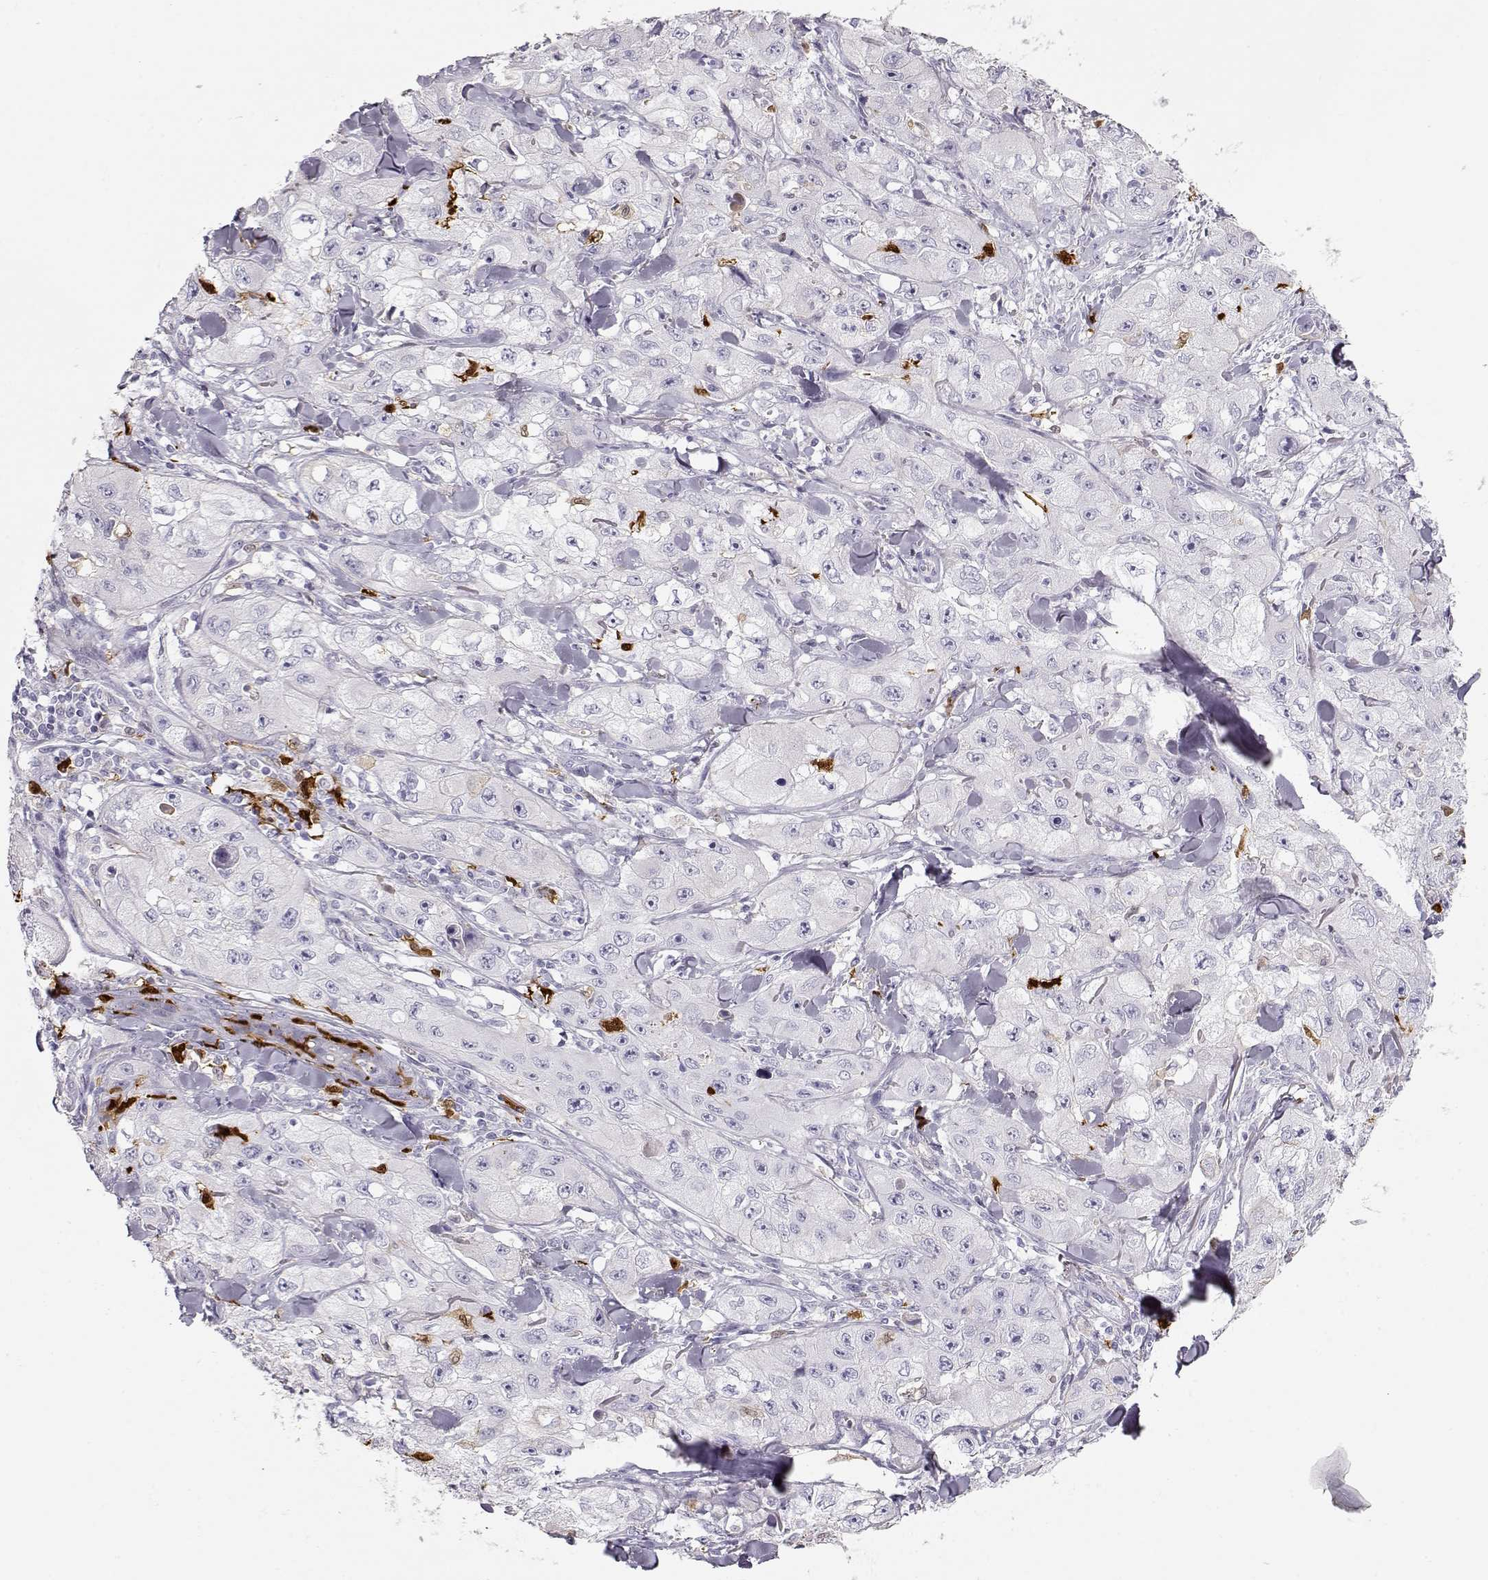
{"staining": {"intensity": "negative", "quantity": "none", "location": "none"}, "tissue": "skin cancer", "cell_type": "Tumor cells", "image_type": "cancer", "snomed": [{"axis": "morphology", "description": "Squamous cell carcinoma, NOS"}, {"axis": "topography", "description": "Skin"}, {"axis": "topography", "description": "Subcutis"}], "caption": "High power microscopy image of an immunohistochemistry photomicrograph of skin cancer (squamous cell carcinoma), revealing no significant expression in tumor cells.", "gene": "S100B", "patient": {"sex": "male", "age": 73}}